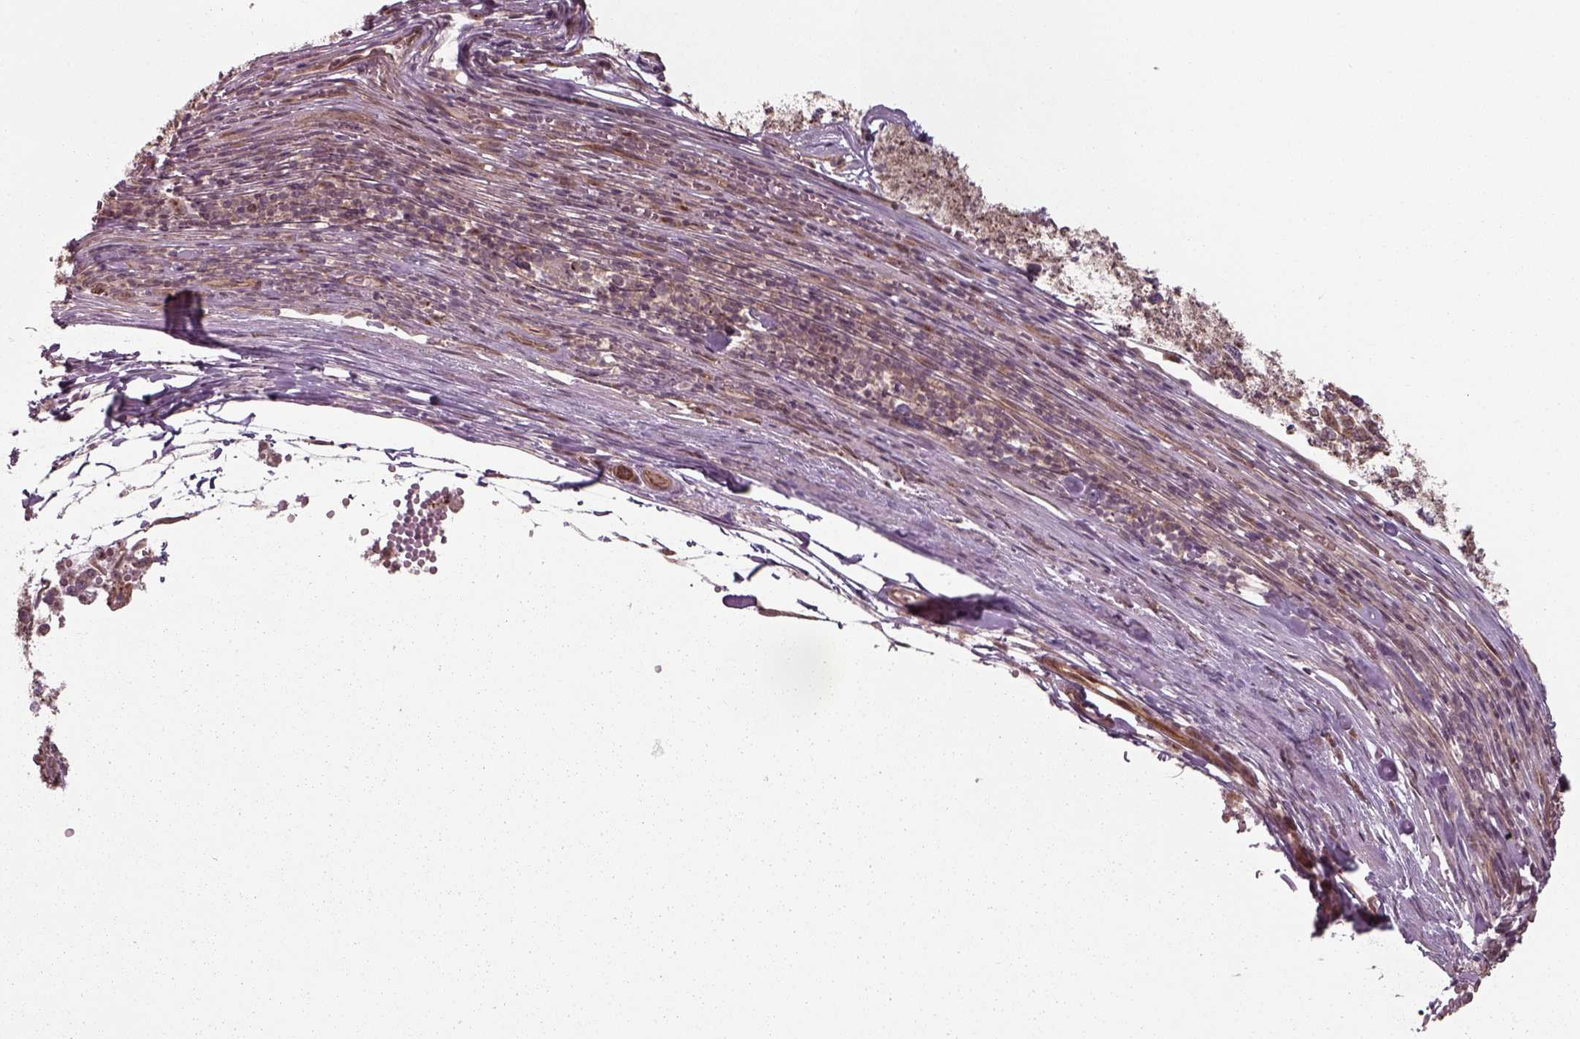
{"staining": {"intensity": "moderate", "quantity": ">75%", "location": "cytoplasmic/membranous"}, "tissue": "melanoma", "cell_type": "Tumor cells", "image_type": "cancer", "snomed": [{"axis": "morphology", "description": "Malignant melanoma, Metastatic site"}, {"axis": "topography", "description": "Lymph node"}], "caption": "Human melanoma stained with a protein marker exhibits moderate staining in tumor cells.", "gene": "CHMP3", "patient": {"sex": "female", "age": 64}}